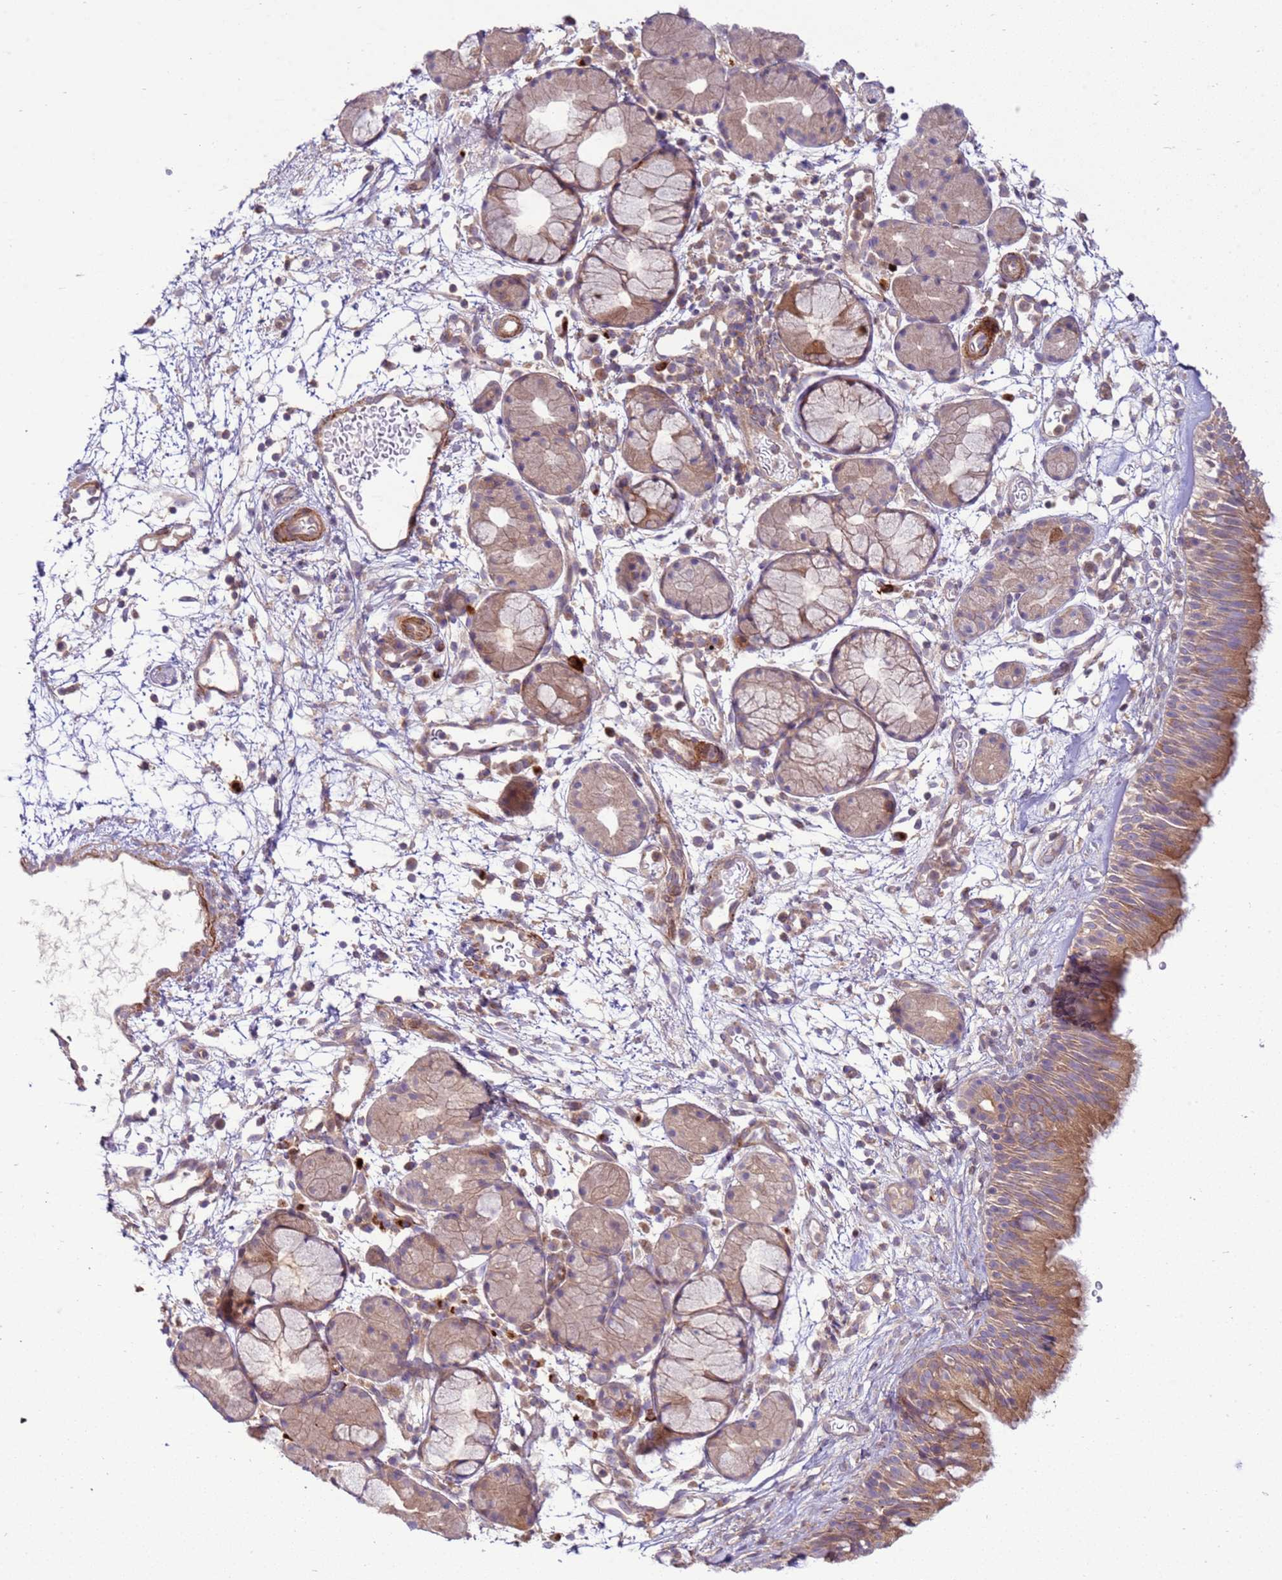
{"staining": {"intensity": "moderate", "quantity": ">75%", "location": "cytoplasmic/membranous"}, "tissue": "nasopharynx", "cell_type": "Respiratory epithelial cells", "image_type": "normal", "snomed": [{"axis": "morphology", "description": "Normal tissue, NOS"}, {"axis": "topography", "description": "Nasopharynx"}], "caption": "Unremarkable nasopharynx displays moderate cytoplasmic/membranous staining in about >75% of respiratory epithelial cells, visualized by immunohistochemistry. (DAB IHC with brightfield microscopy, high magnification).", "gene": "ZNF624", "patient": {"sex": "female", "age": 81}}